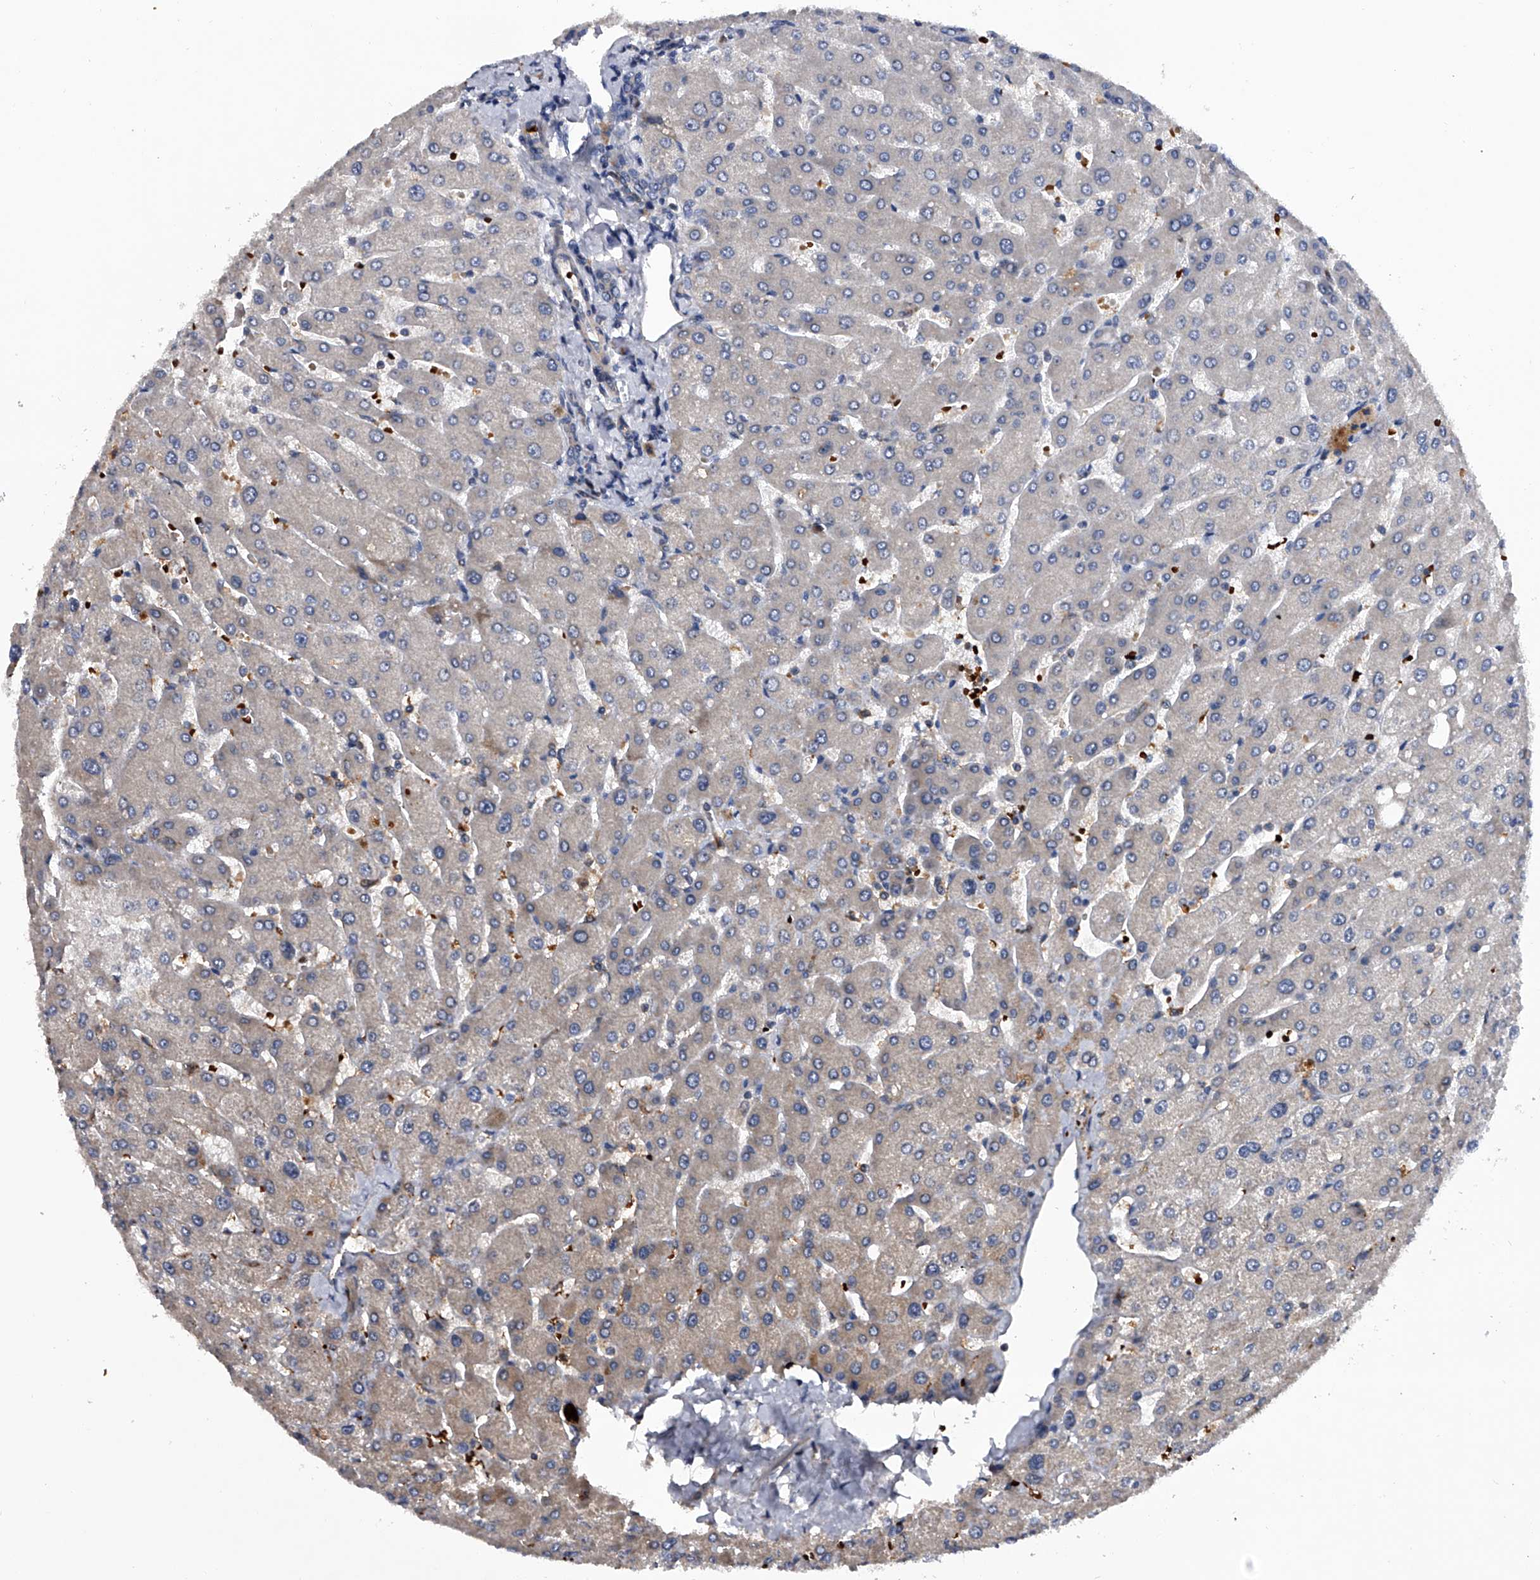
{"staining": {"intensity": "negative", "quantity": "none", "location": "none"}, "tissue": "liver", "cell_type": "Cholangiocytes", "image_type": "normal", "snomed": [{"axis": "morphology", "description": "Normal tissue, NOS"}, {"axis": "topography", "description": "Liver"}], "caption": "IHC photomicrograph of normal liver: liver stained with DAB (3,3'-diaminobenzidine) reveals no significant protein positivity in cholangiocytes.", "gene": "ZNF30", "patient": {"sex": "male", "age": 55}}